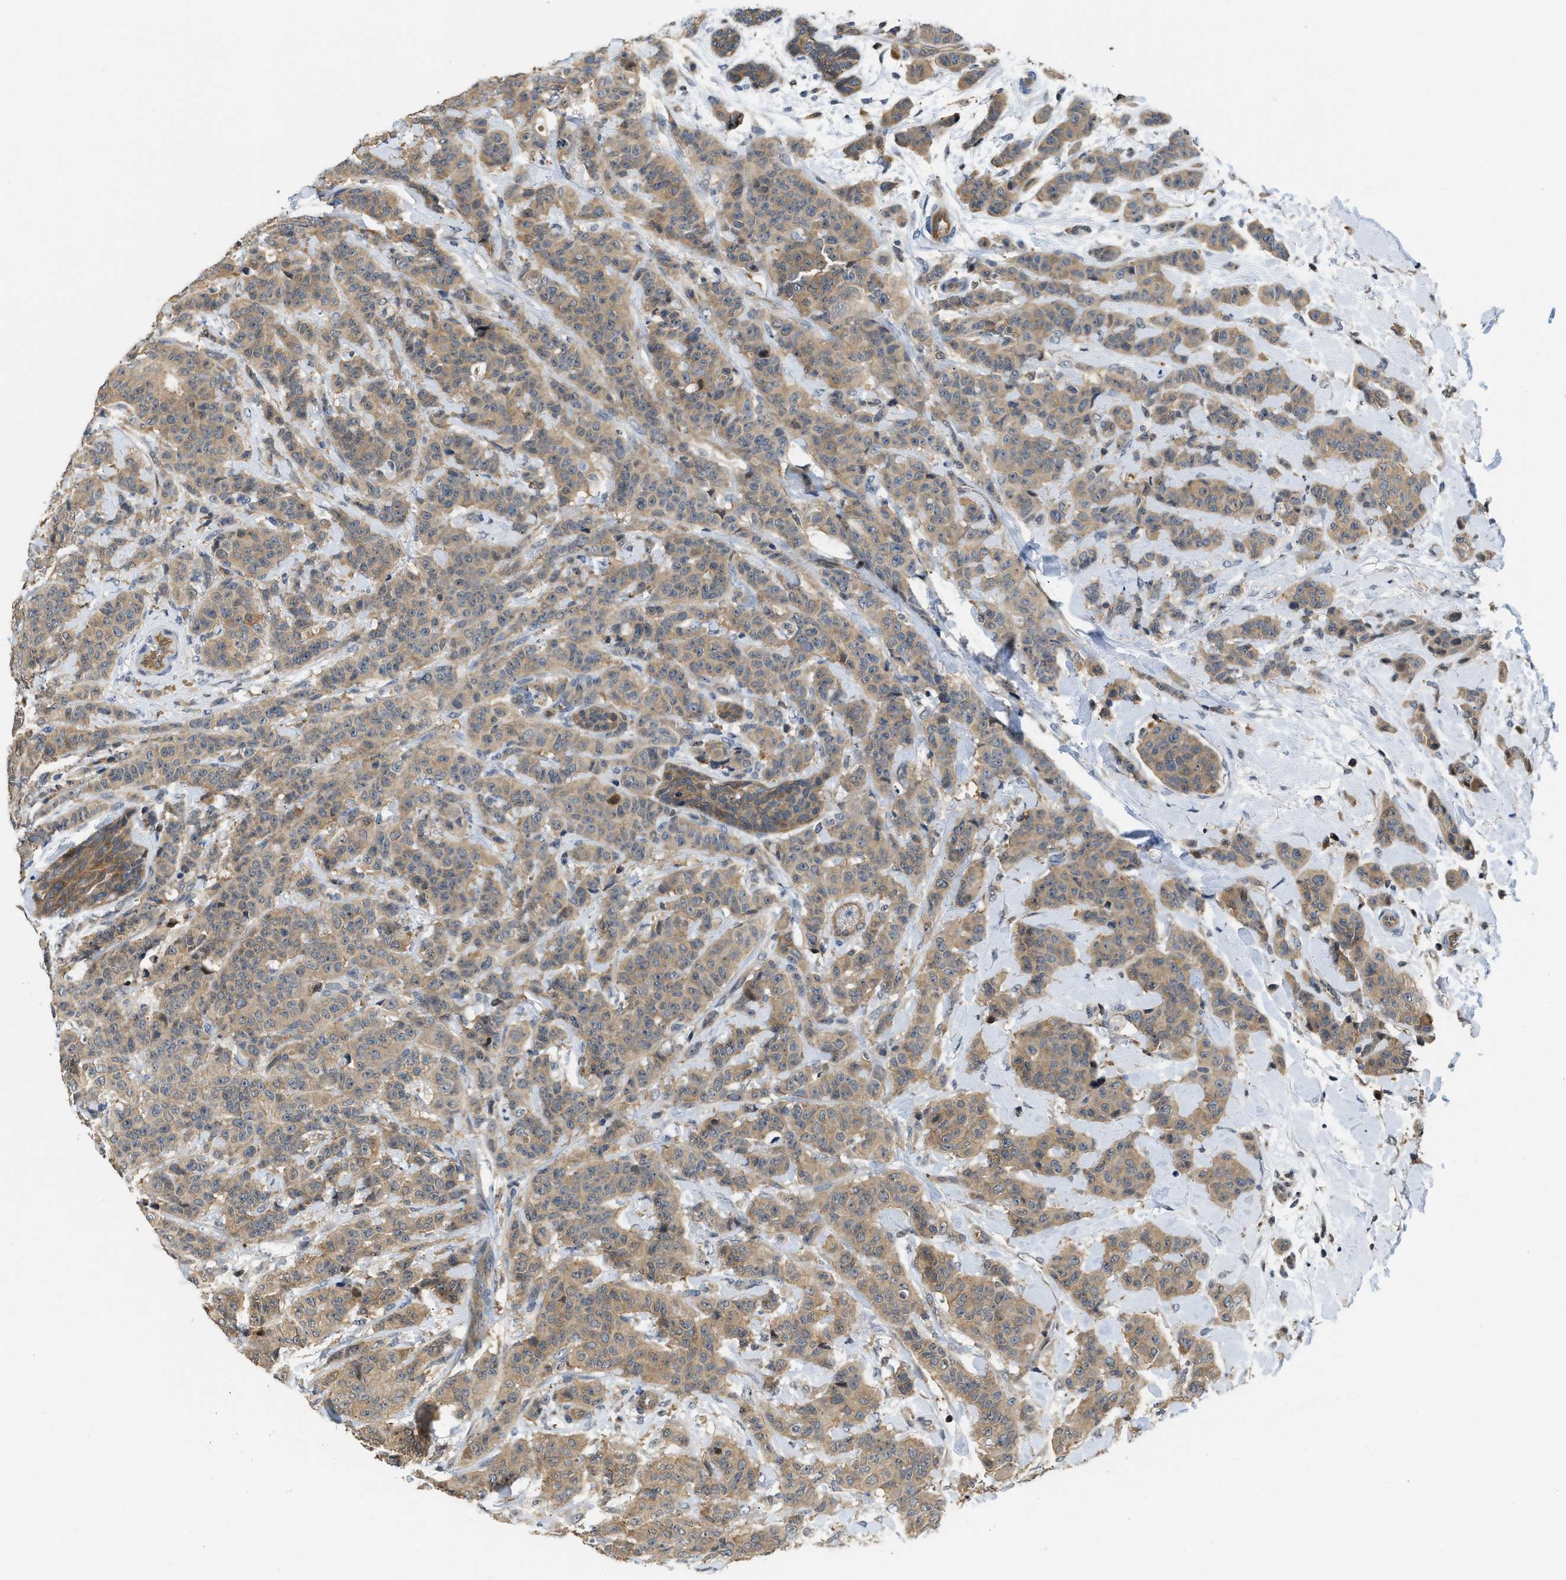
{"staining": {"intensity": "weak", "quantity": ">75%", "location": "cytoplasmic/membranous"}, "tissue": "breast cancer", "cell_type": "Tumor cells", "image_type": "cancer", "snomed": [{"axis": "morphology", "description": "Normal tissue, NOS"}, {"axis": "morphology", "description": "Duct carcinoma"}, {"axis": "topography", "description": "Breast"}], "caption": "A histopathology image of human breast cancer (infiltrating ductal carcinoma) stained for a protein displays weak cytoplasmic/membranous brown staining in tumor cells.", "gene": "TES", "patient": {"sex": "female", "age": 40}}